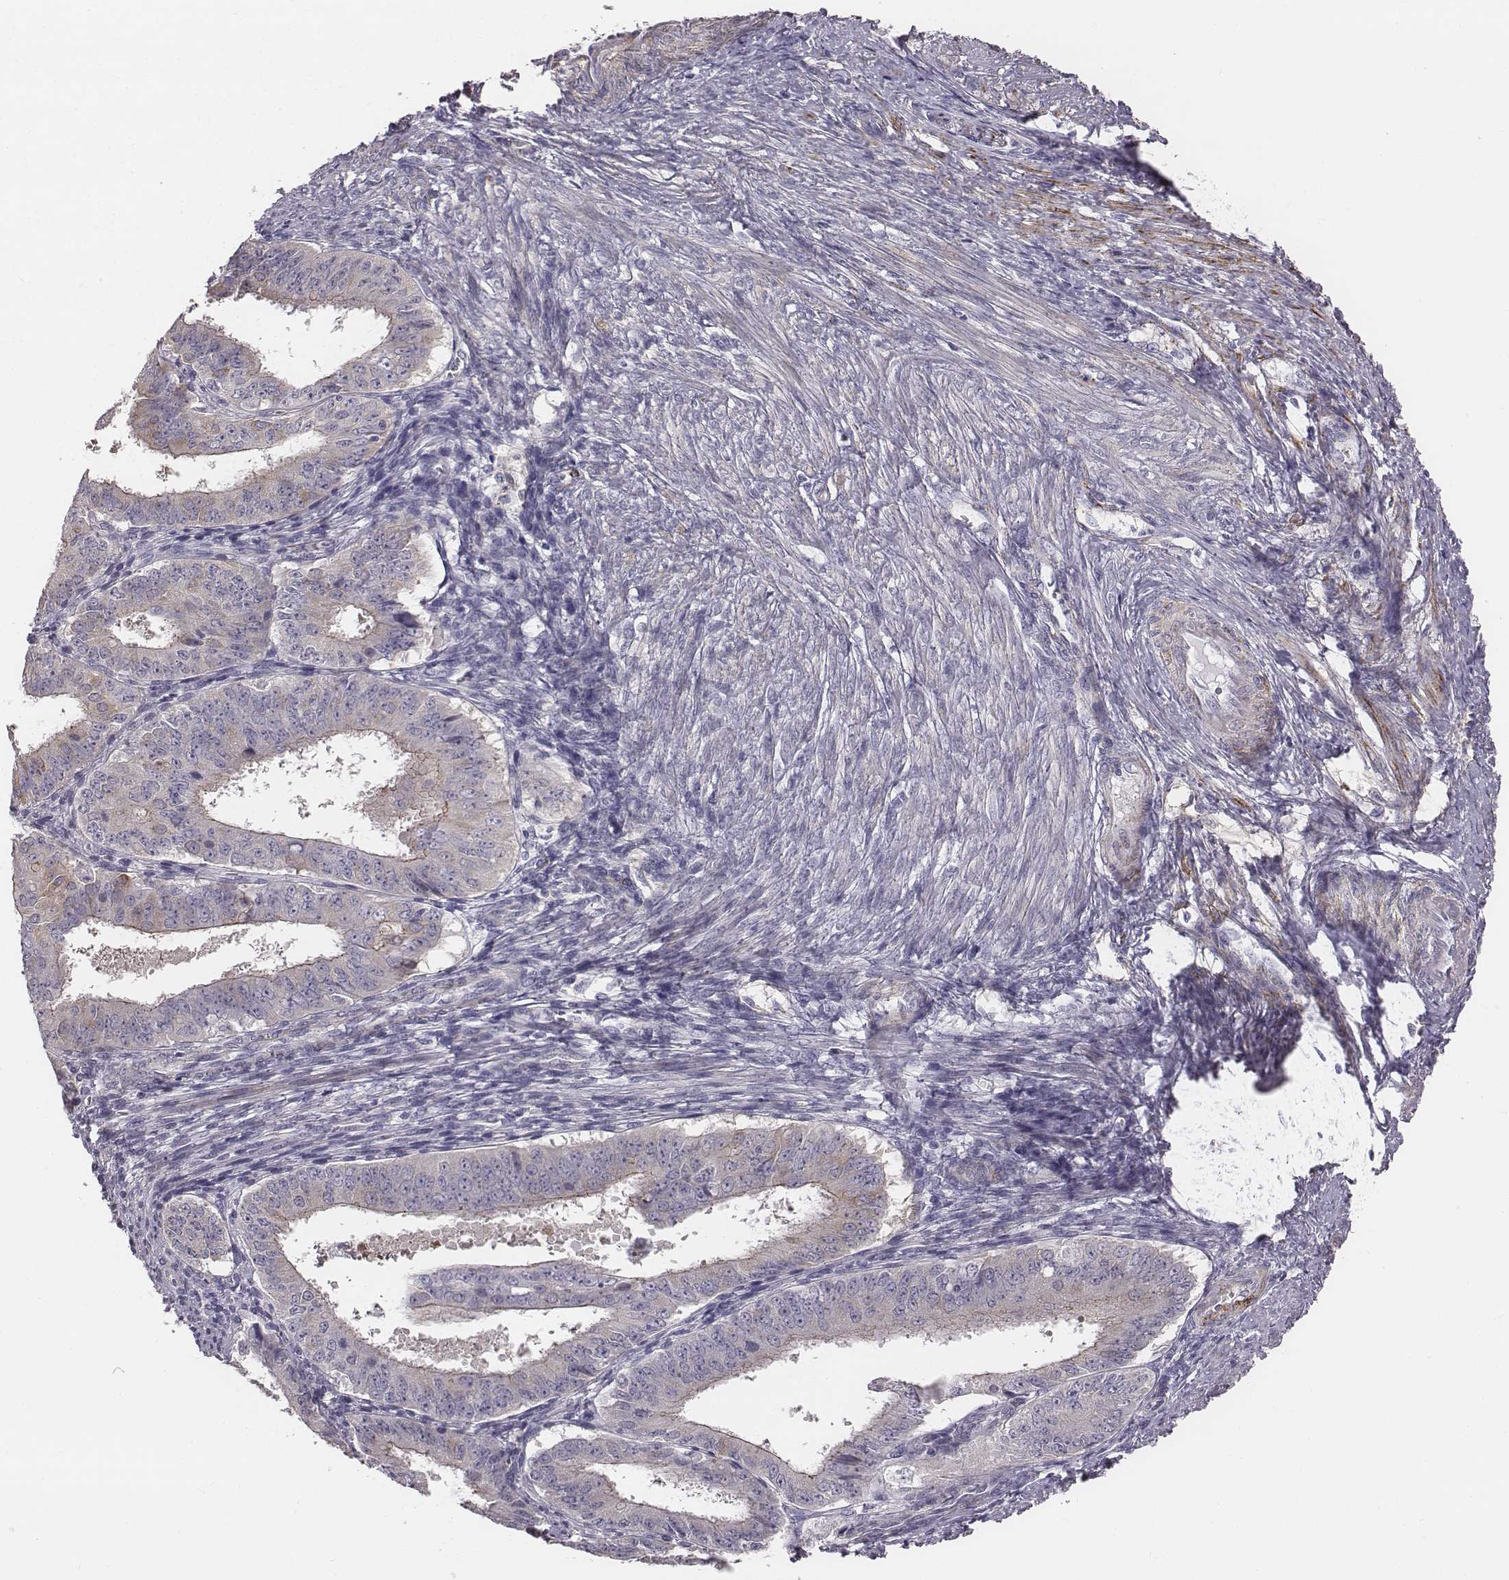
{"staining": {"intensity": "negative", "quantity": "none", "location": "none"}, "tissue": "ovarian cancer", "cell_type": "Tumor cells", "image_type": "cancer", "snomed": [{"axis": "morphology", "description": "Carcinoma, endometroid"}, {"axis": "topography", "description": "Ovary"}], "caption": "A micrograph of ovarian cancer (endometroid carcinoma) stained for a protein shows no brown staining in tumor cells. (DAB (3,3'-diaminobenzidine) IHC visualized using brightfield microscopy, high magnification).", "gene": "PRKCZ", "patient": {"sex": "female", "age": 42}}